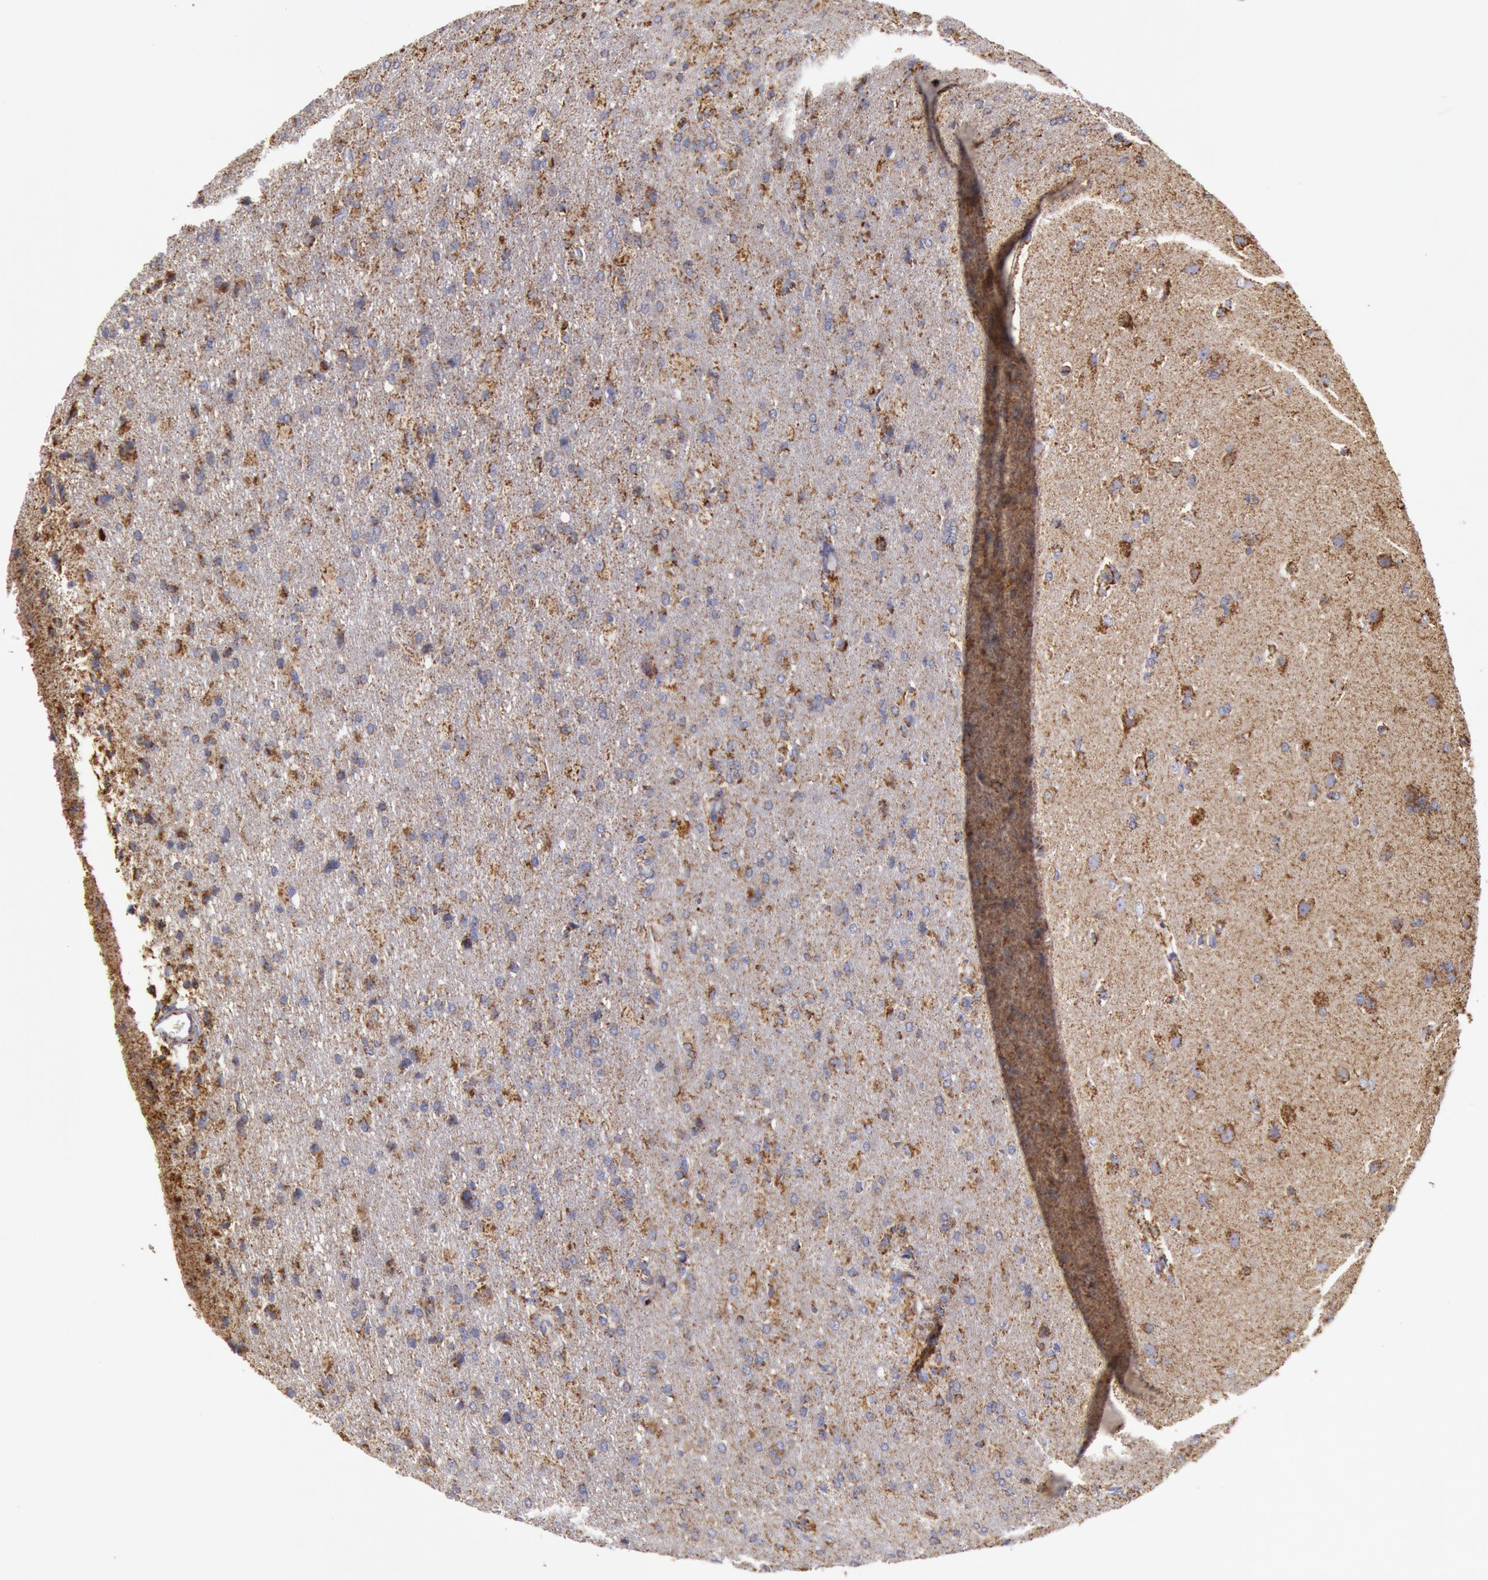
{"staining": {"intensity": "moderate", "quantity": "25%-75%", "location": "cytoplasmic/membranous"}, "tissue": "glioma", "cell_type": "Tumor cells", "image_type": "cancer", "snomed": [{"axis": "morphology", "description": "Glioma, malignant, High grade"}, {"axis": "topography", "description": "Brain"}], "caption": "Moderate cytoplasmic/membranous staining is appreciated in approximately 25%-75% of tumor cells in glioma.", "gene": "CYC1", "patient": {"sex": "male", "age": 68}}